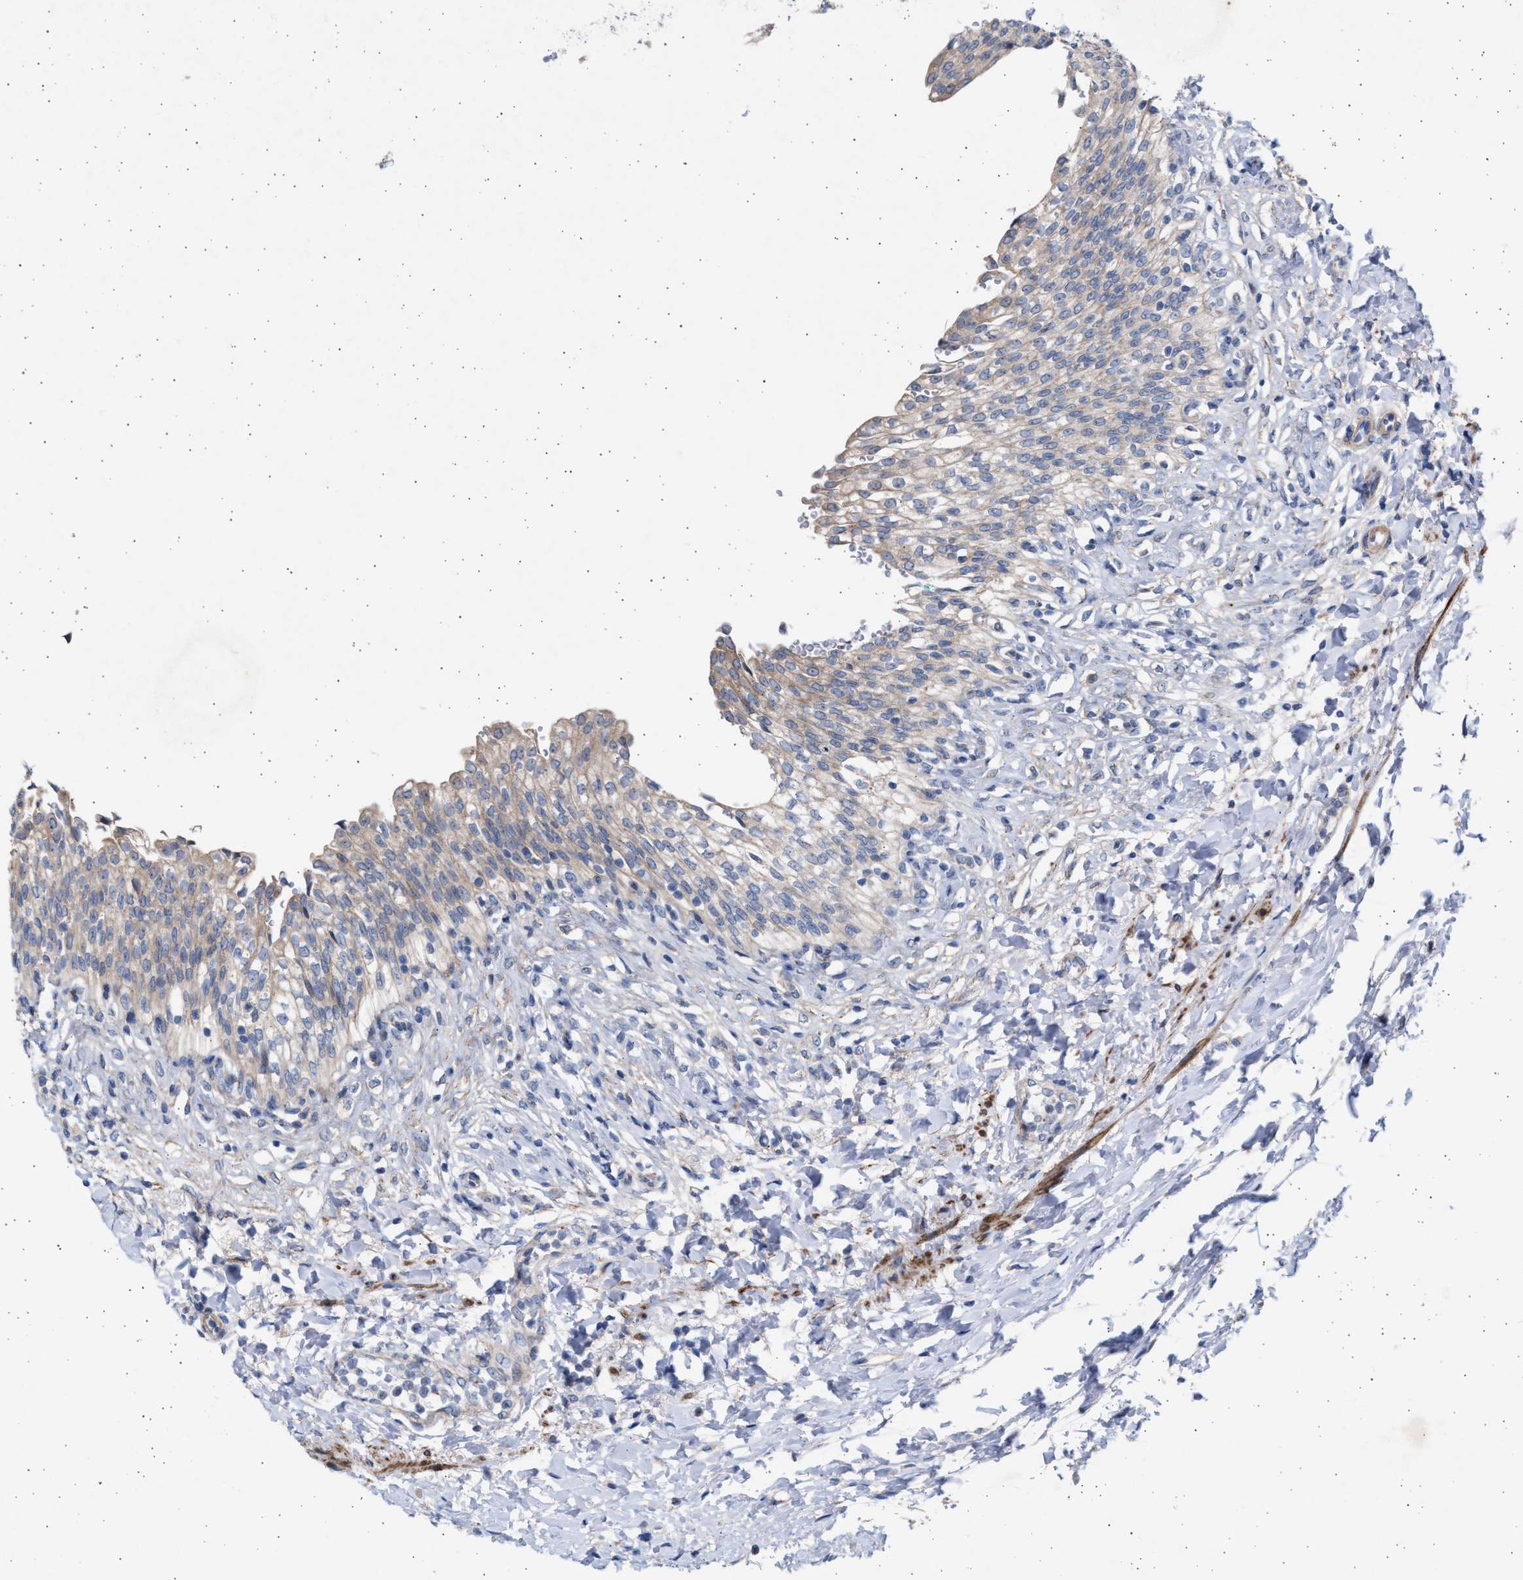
{"staining": {"intensity": "weak", "quantity": "25%-75%", "location": "cytoplasmic/membranous"}, "tissue": "urinary bladder", "cell_type": "Urothelial cells", "image_type": "normal", "snomed": [{"axis": "morphology", "description": "Urothelial carcinoma, High grade"}, {"axis": "topography", "description": "Urinary bladder"}], "caption": "Urinary bladder stained for a protein reveals weak cytoplasmic/membranous positivity in urothelial cells. The staining was performed using DAB to visualize the protein expression in brown, while the nuclei were stained in blue with hematoxylin (Magnification: 20x).", "gene": "NBR1", "patient": {"sex": "male", "age": 46}}